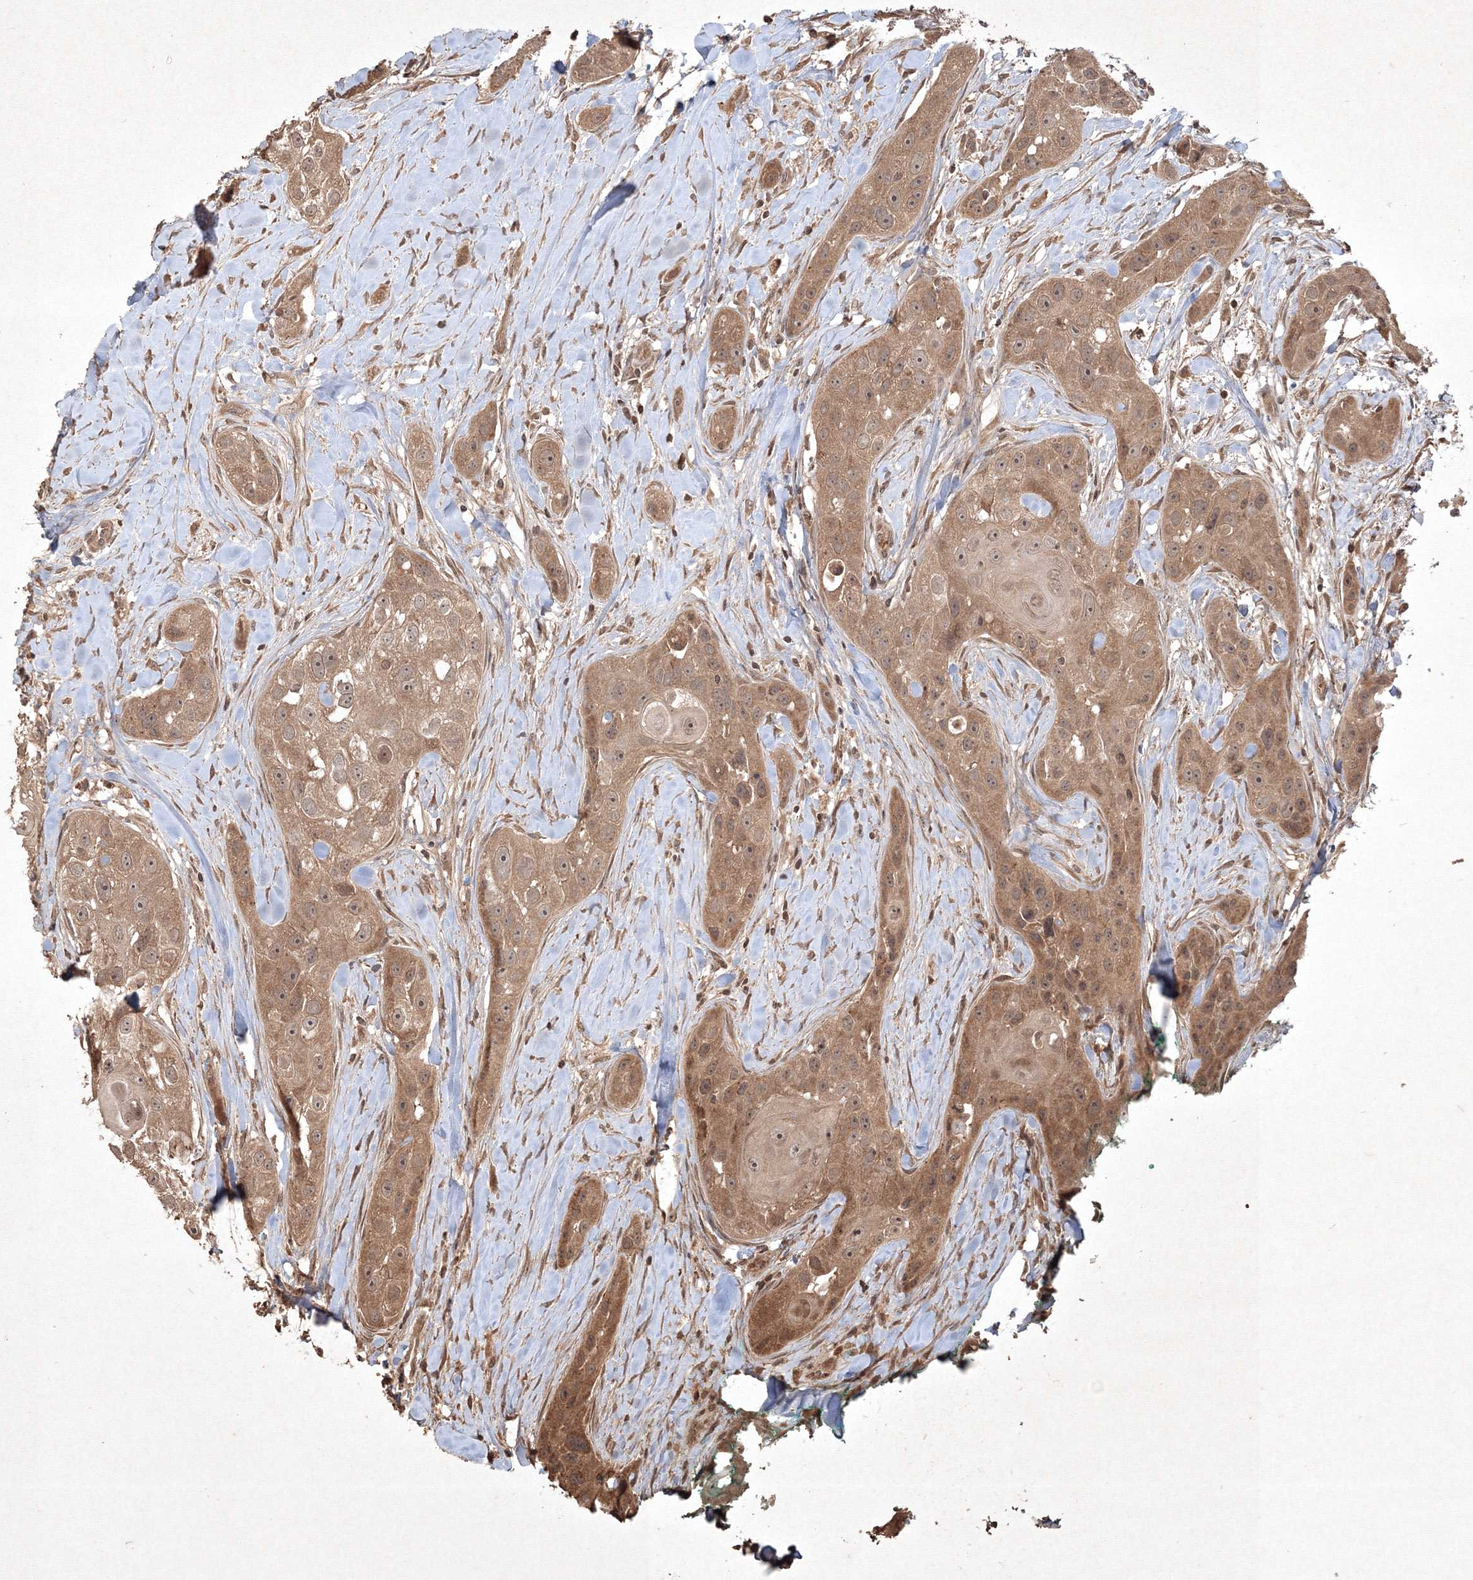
{"staining": {"intensity": "moderate", "quantity": ">75%", "location": "cytoplasmic/membranous"}, "tissue": "head and neck cancer", "cell_type": "Tumor cells", "image_type": "cancer", "snomed": [{"axis": "morphology", "description": "Normal tissue, NOS"}, {"axis": "morphology", "description": "Squamous cell carcinoma, NOS"}, {"axis": "topography", "description": "Skeletal muscle"}, {"axis": "topography", "description": "Head-Neck"}], "caption": "The histopathology image demonstrates a brown stain indicating the presence of a protein in the cytoplasmic/membranous of tumor cells in head and neck cancer (squamous cell carcinoma). The staining is performed using DAB (3,3'-diaminobenzidine) brown chromogen to label protein expression. The nuclei are counter-stained blue using hematoxylin.", "gene": "PELI3", "patient": {"sex": "male", "age": 51}}